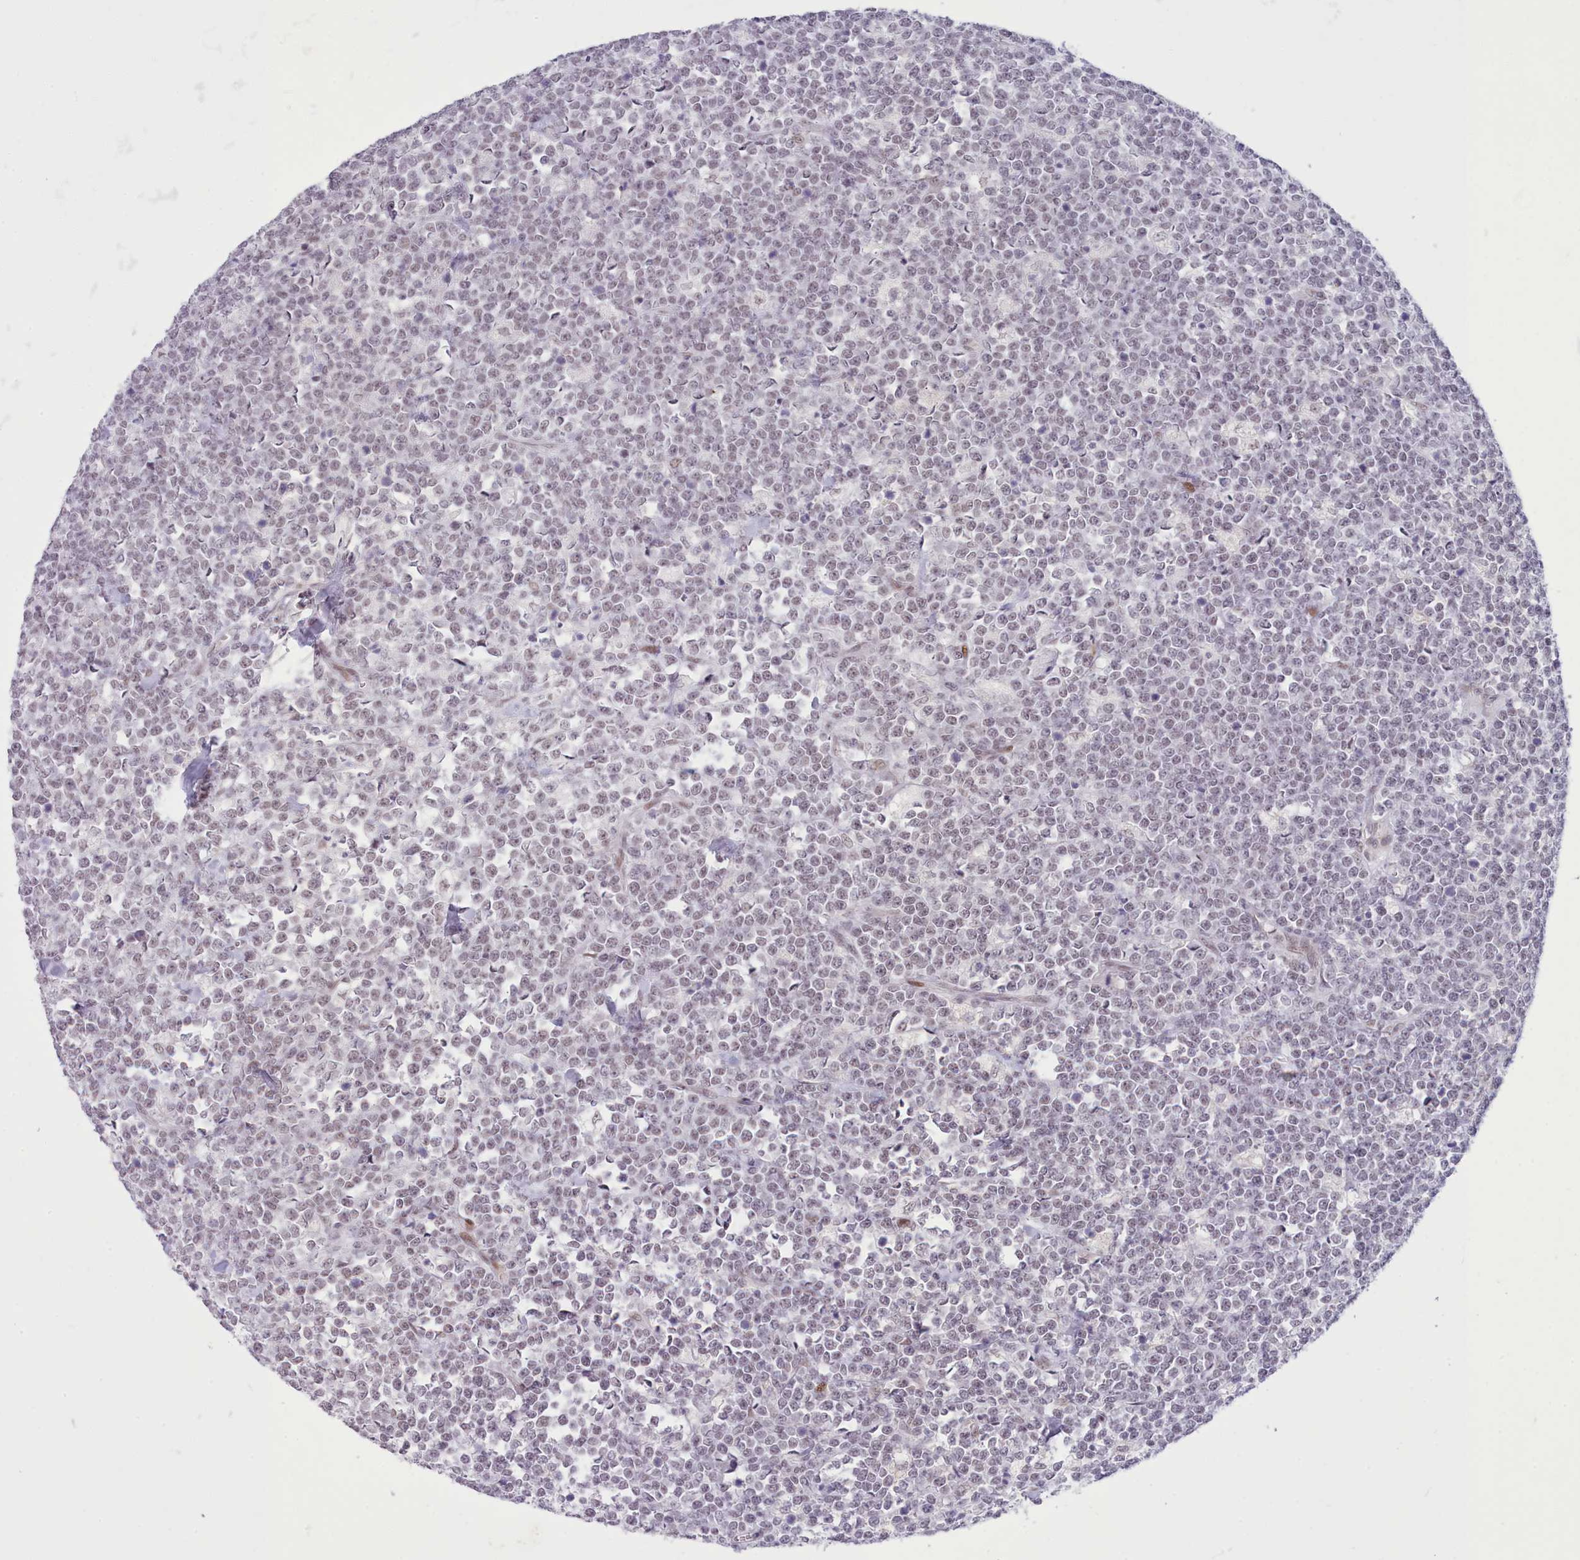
{"staining": {"intensity": "weak", "quantity": "<25%", "location": "nuclear"}, "tissue": "lymphoma", "cell_type": "Tumor cells", "image_type": "cancer", "snomed": [{"axis": "morphology", "description": "Malignant lymphoma, non-Hodgkin's type, High grade"}, {"axis": "topography", "description": "Small intestine"}, {"axis": "topography", "description": "Colon"}], "caption": "DAB immunohistochemical staining of high-grade malignant lymphoma, non-Hodgkin's type shows no significant positivity in tumor cells.", "gene": "RFX1", "patient": {"sex": "male", "age": 8}}